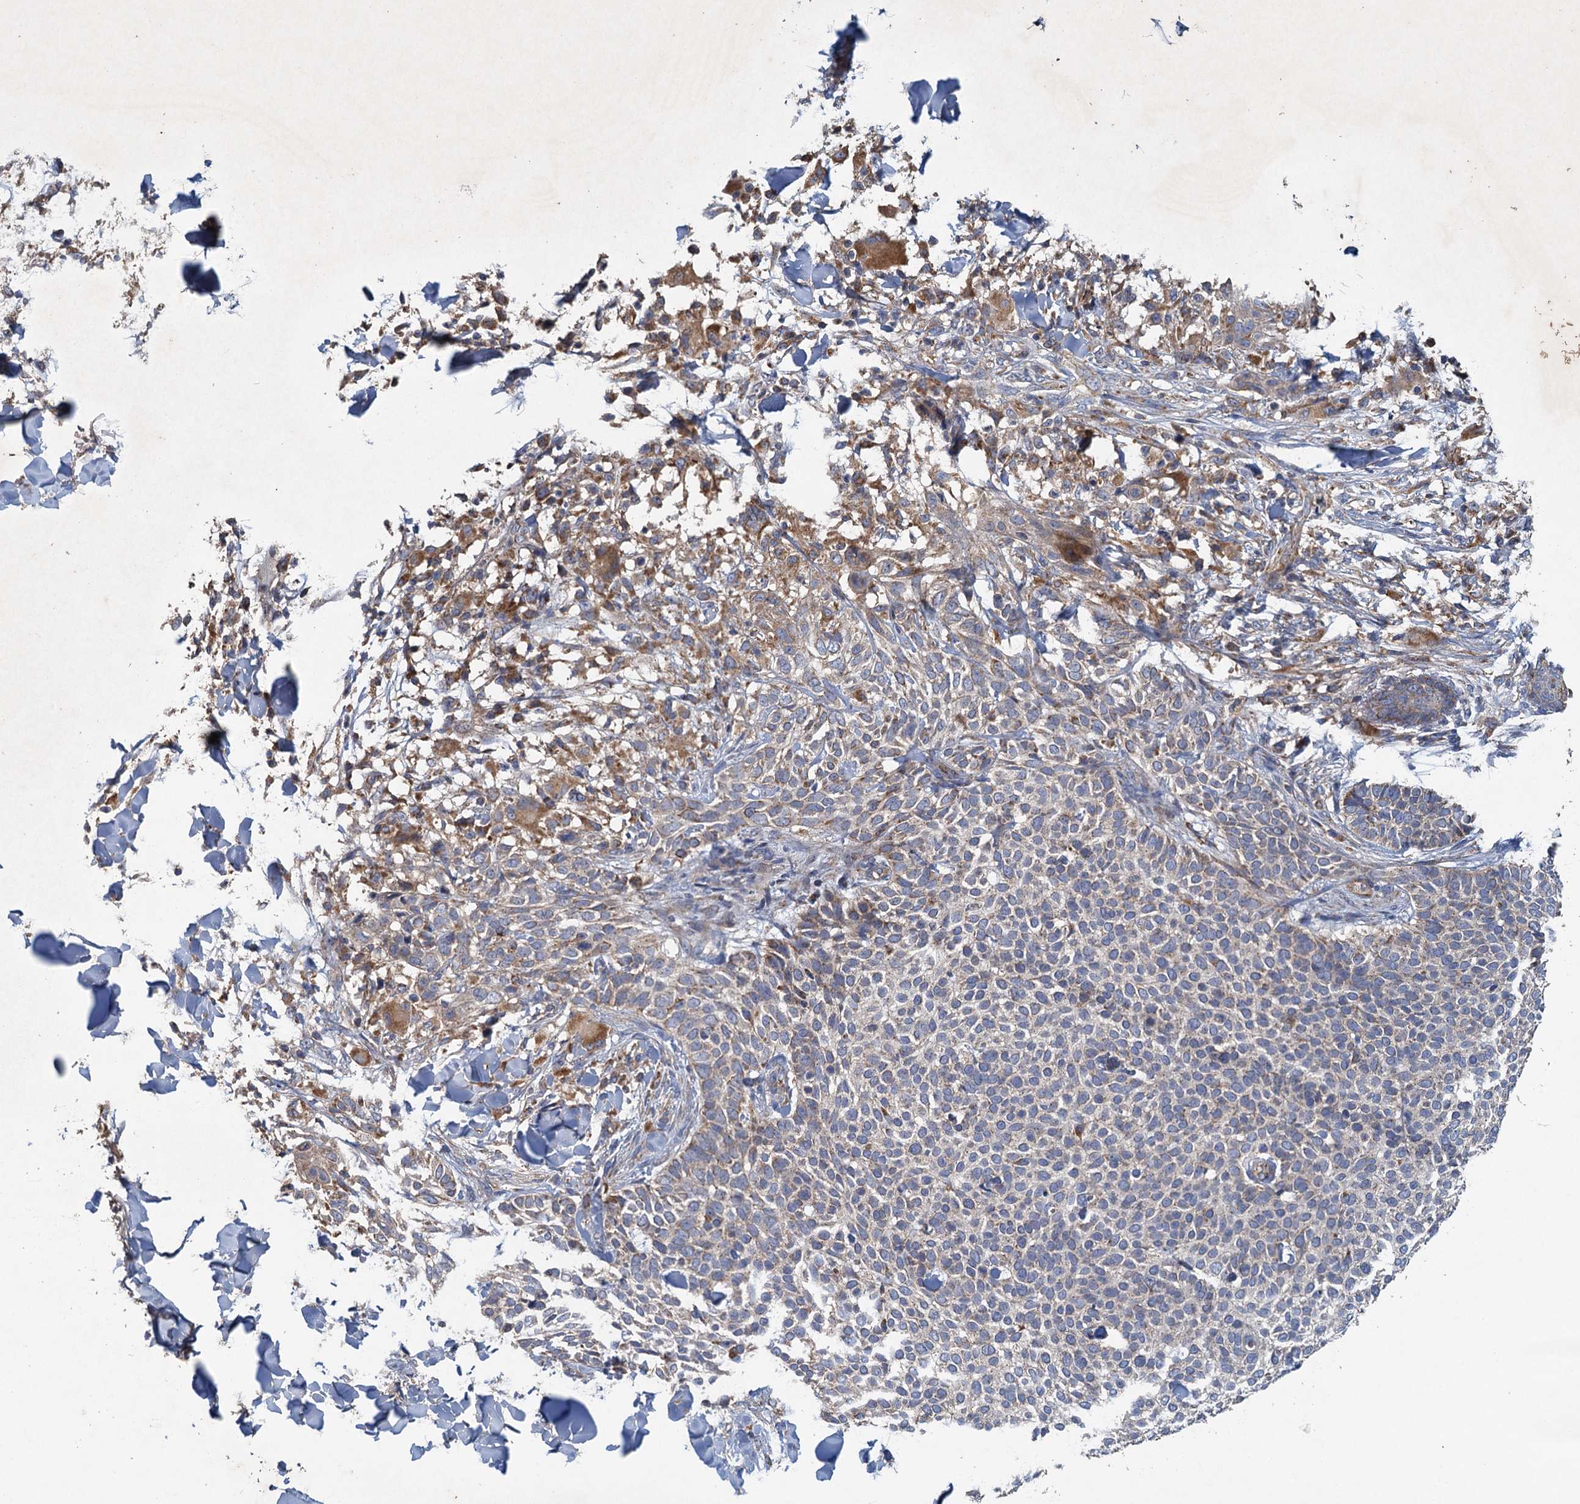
{"staining": {"intensity": "weak", "quantity": "<25%", "location": "cytoplasmic/membranous"}, "tissue": "skin cancer", "cell_type": "Tumor cells", "image_type": "cancer", "snomed": [{"axis": "morphology", "description": "Normal tissue, NOS"}, {"axis": "morphology", "description": "Basal cell carcinoma"}, {"axis": "topography", "description": "Skin"}], "caption": "High magnification brightfield microscopy of skin cancer (basal cell carcinoma) stained with DAB (3,3'-diaminobenzidine) (brown) and counterstained with hematoxylin (blue): tumor cells show no significant expression.", "gene": "BCS1L", "patient": {"sex": "male", "age": 67}}